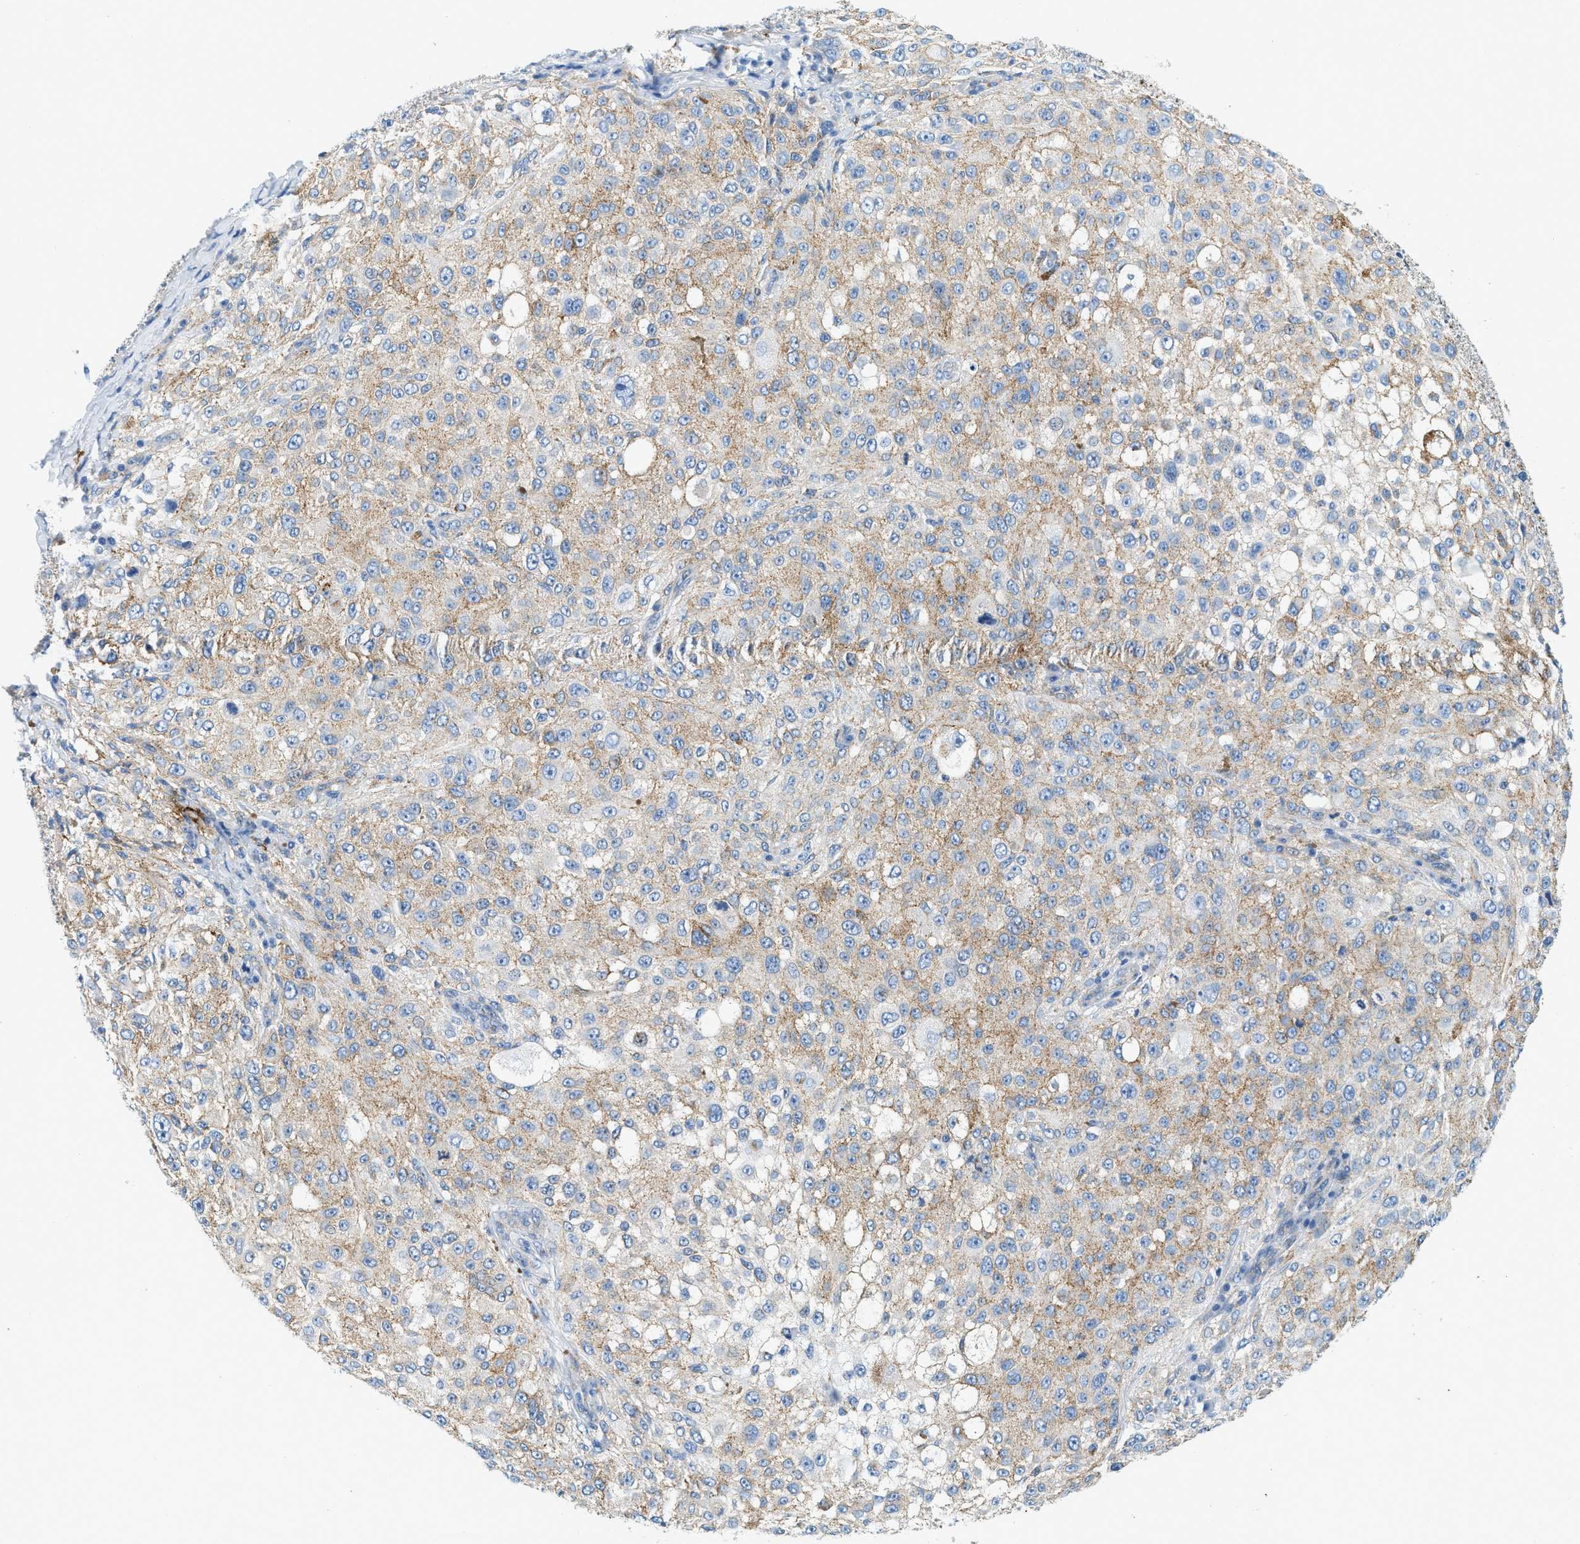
{"staining": {"intensity": "weak", "quantity": "25%-75%", "location": "cytoplasmic/membranous"}, "tissue": "melanoma", "cell_type": "Tumor cells", "image_type": "cancer", "snomed": [{"axis": "morphology", "description": "Necrosis, NOS"}, {"axis": "morphology", "description": "Malignant melanoma, NOS"}, {"axis": "topography", "description": "Skin"}], "caption": "Approximately 25%-75% of tumor cells in melanoma demonstrate weak cytoplasmic/membranous protein positivity as visualized by brown immunohistochemical staining.", "gene": "TPSAB1", "patient": {"sex": "female", "age": 87}}